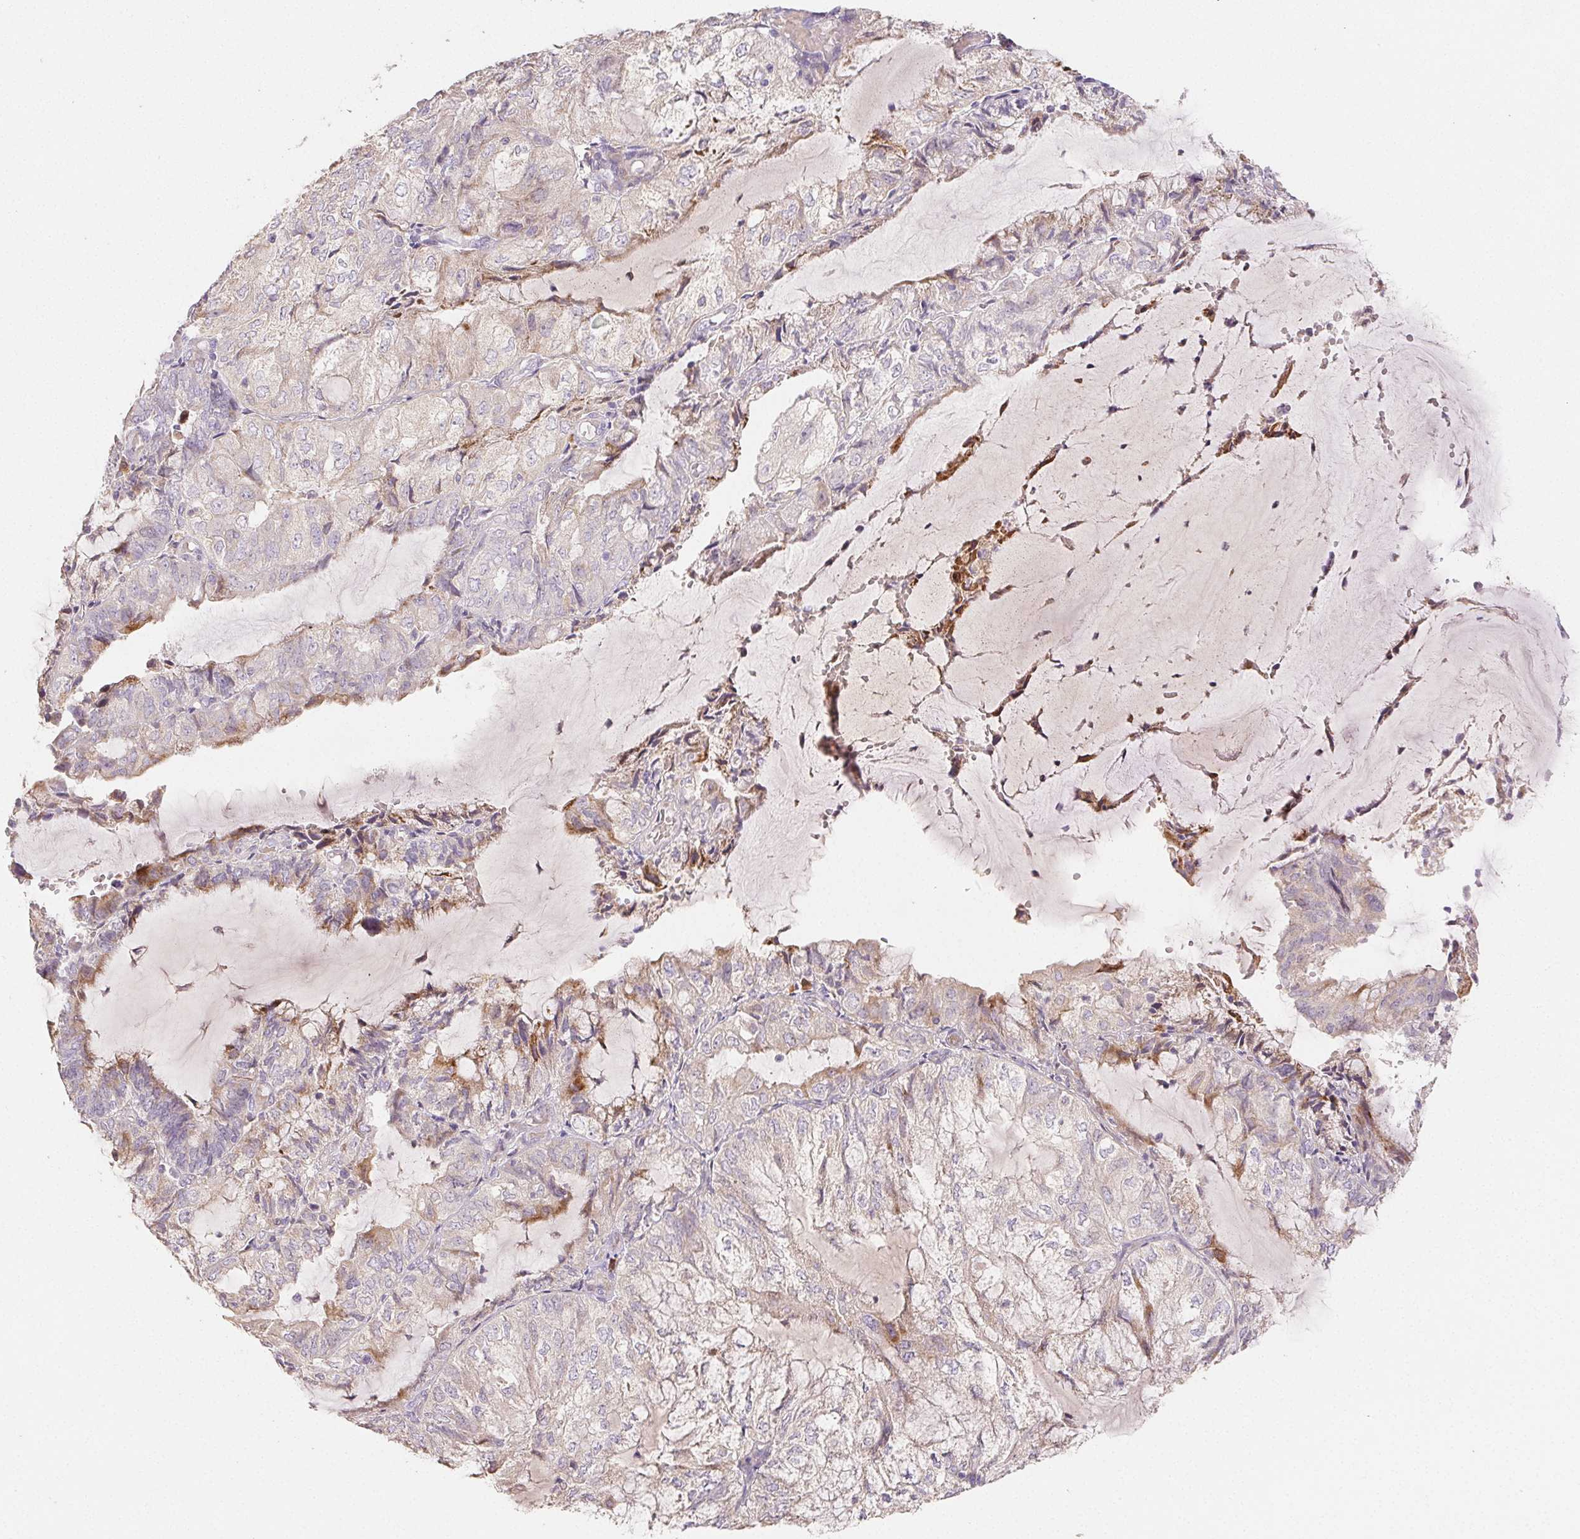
{"staining": {"intensity": "weak", "quantity": "<25%", "location": "cytoplasmic/membranous"}, "tissue": "endometrial cancer", "cell_type": "Tumor cells", "image_type": "cancer", "snomed": [{"axis": "morphology", "description": "Adenocarcinoma, NOS"}, {"axis": "topography", "description": "Endometrium"}], "caption": "Protein analysis of endometrial adenocarcinoma displays no significant positivity in tumor cells.", "gene": "ACVR1B", "patient": {"sex": "female", "age": 81}}